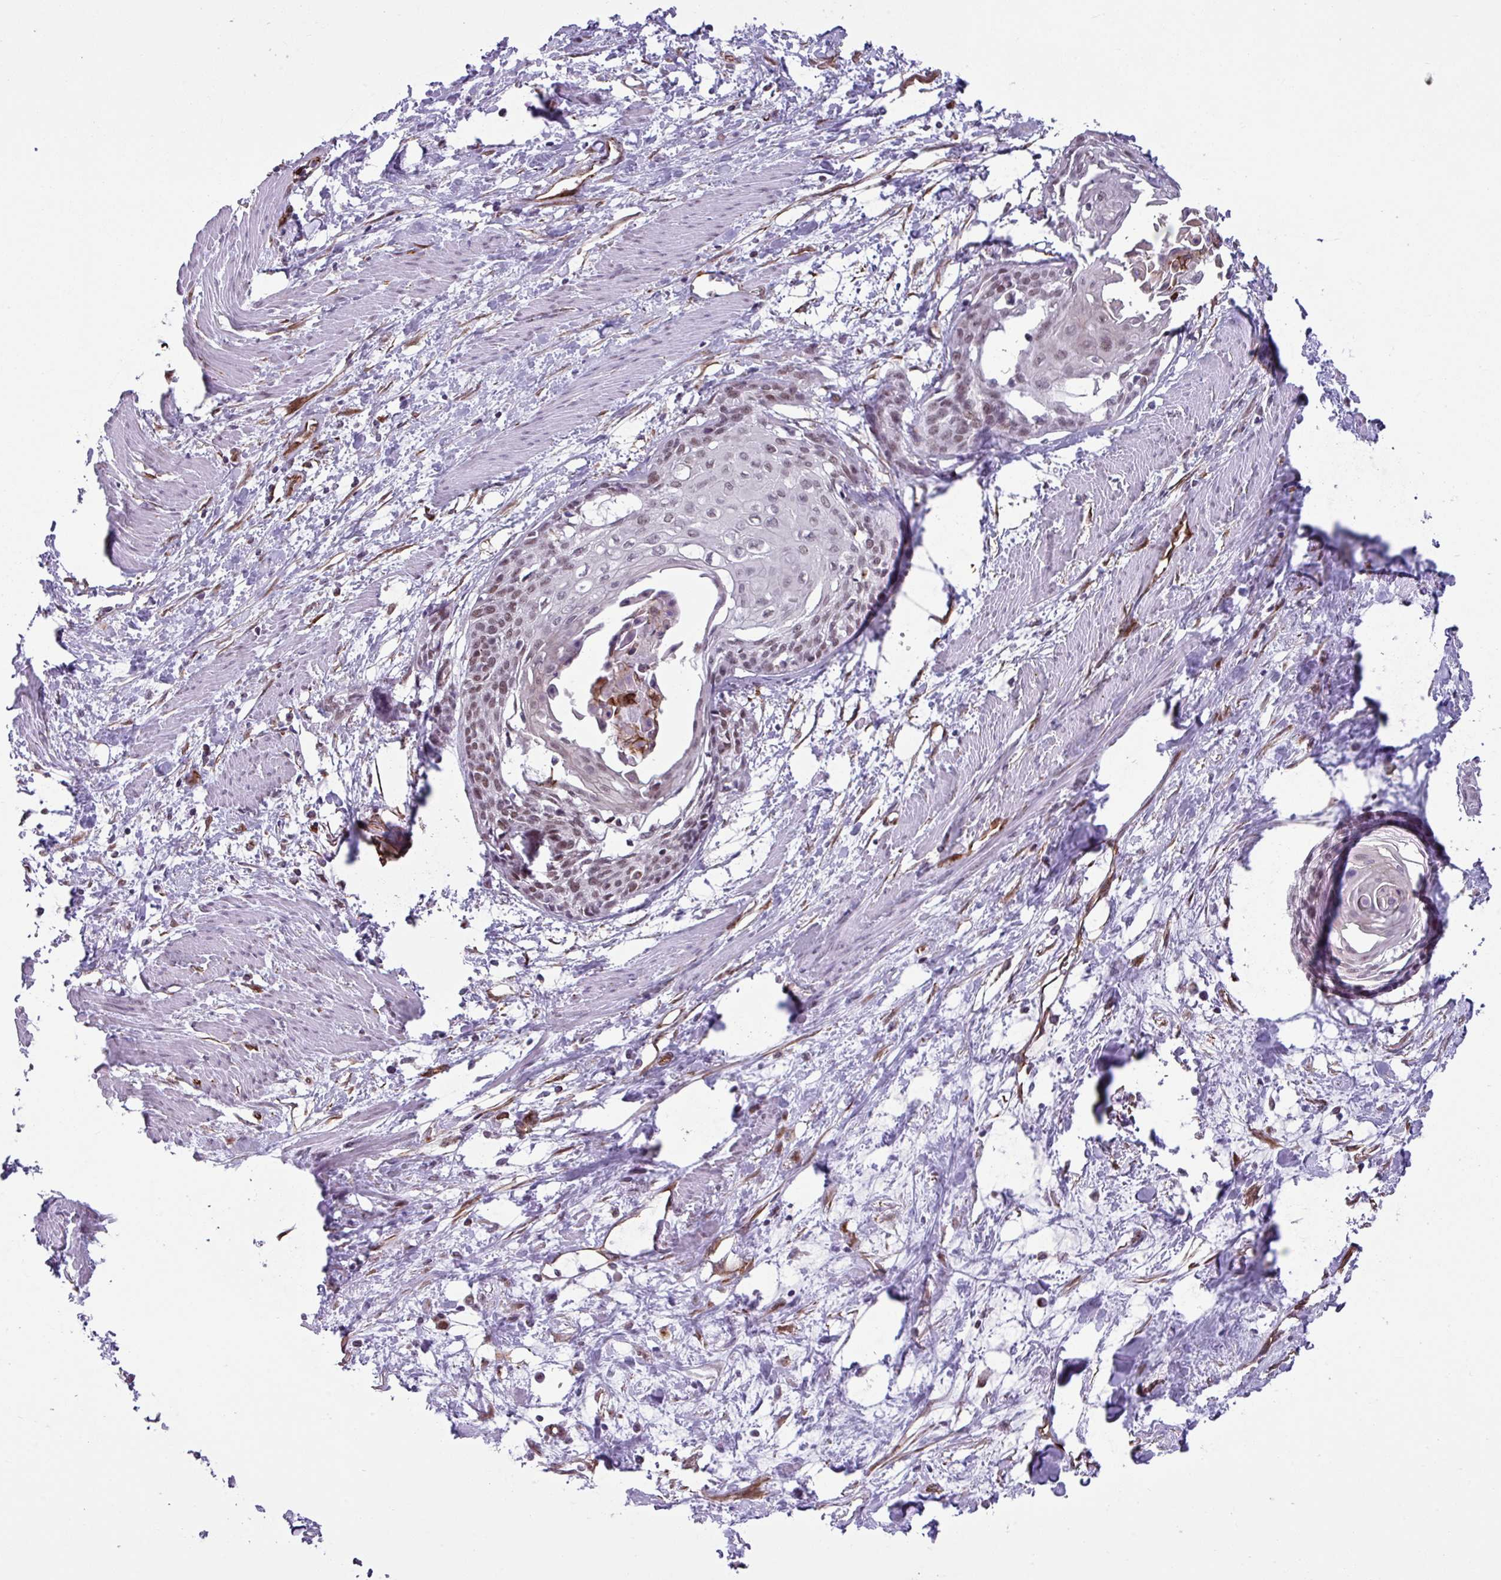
{"staining": {"intensity": "weak", "quantity": ">75%", "location": "nuclear"}, "tissue": "cervical cancer", "cell_type": "Tumor cells", "image_type": "cancer", "snomed": [{"axis": "morphology", "description": "Squamous cell carcinoma, NOS"}, {"axis": "topography", "description": "Cervix"}], "caption": "Tumor cells exhibit low levels of weak nuclear staining in approximately >75% of cells in human squamous cell carcinoma (cervical).", "gene": "CHD3", "patient": {"sex": "female", "age": 57}}